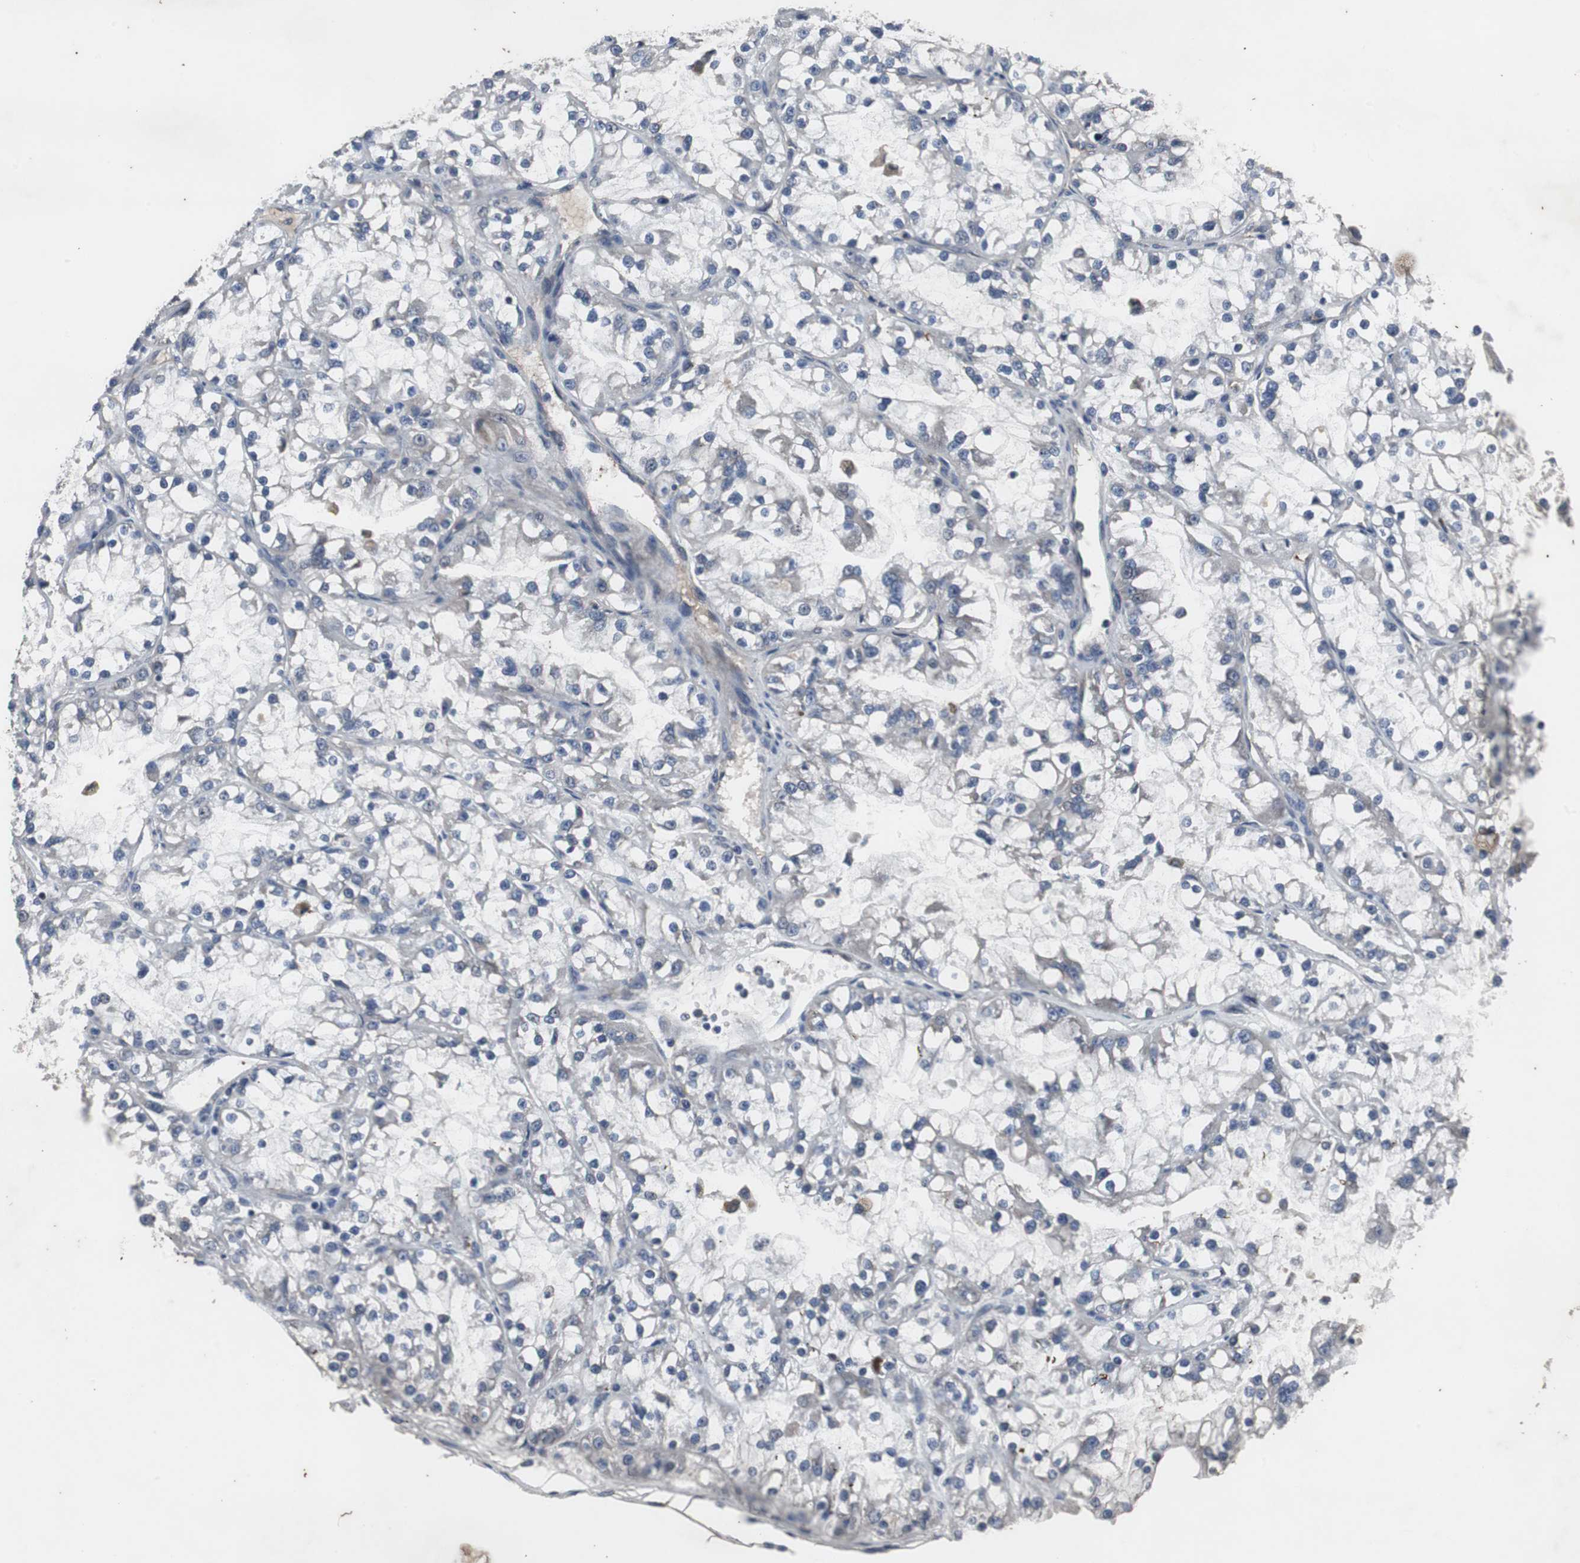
{"staining": {"intensity": "negative", "quantity": "none", "location": "none"}, "tissue": "renal cancer", "cell_type": "Tumor cells", "image_type": "cancer", "snomed": [{"axis": "morphology", "description": "Adenocarcinoma, NOS"}, {"axis": "topography", "description": "Kidney"}], "caption": "Immunohistochemistry (IHC) of renal adenocarcinoma exhibits no expression in tumor cells.", "gene": "CRADD", "patient": {"sex": "female", "age": 52}}